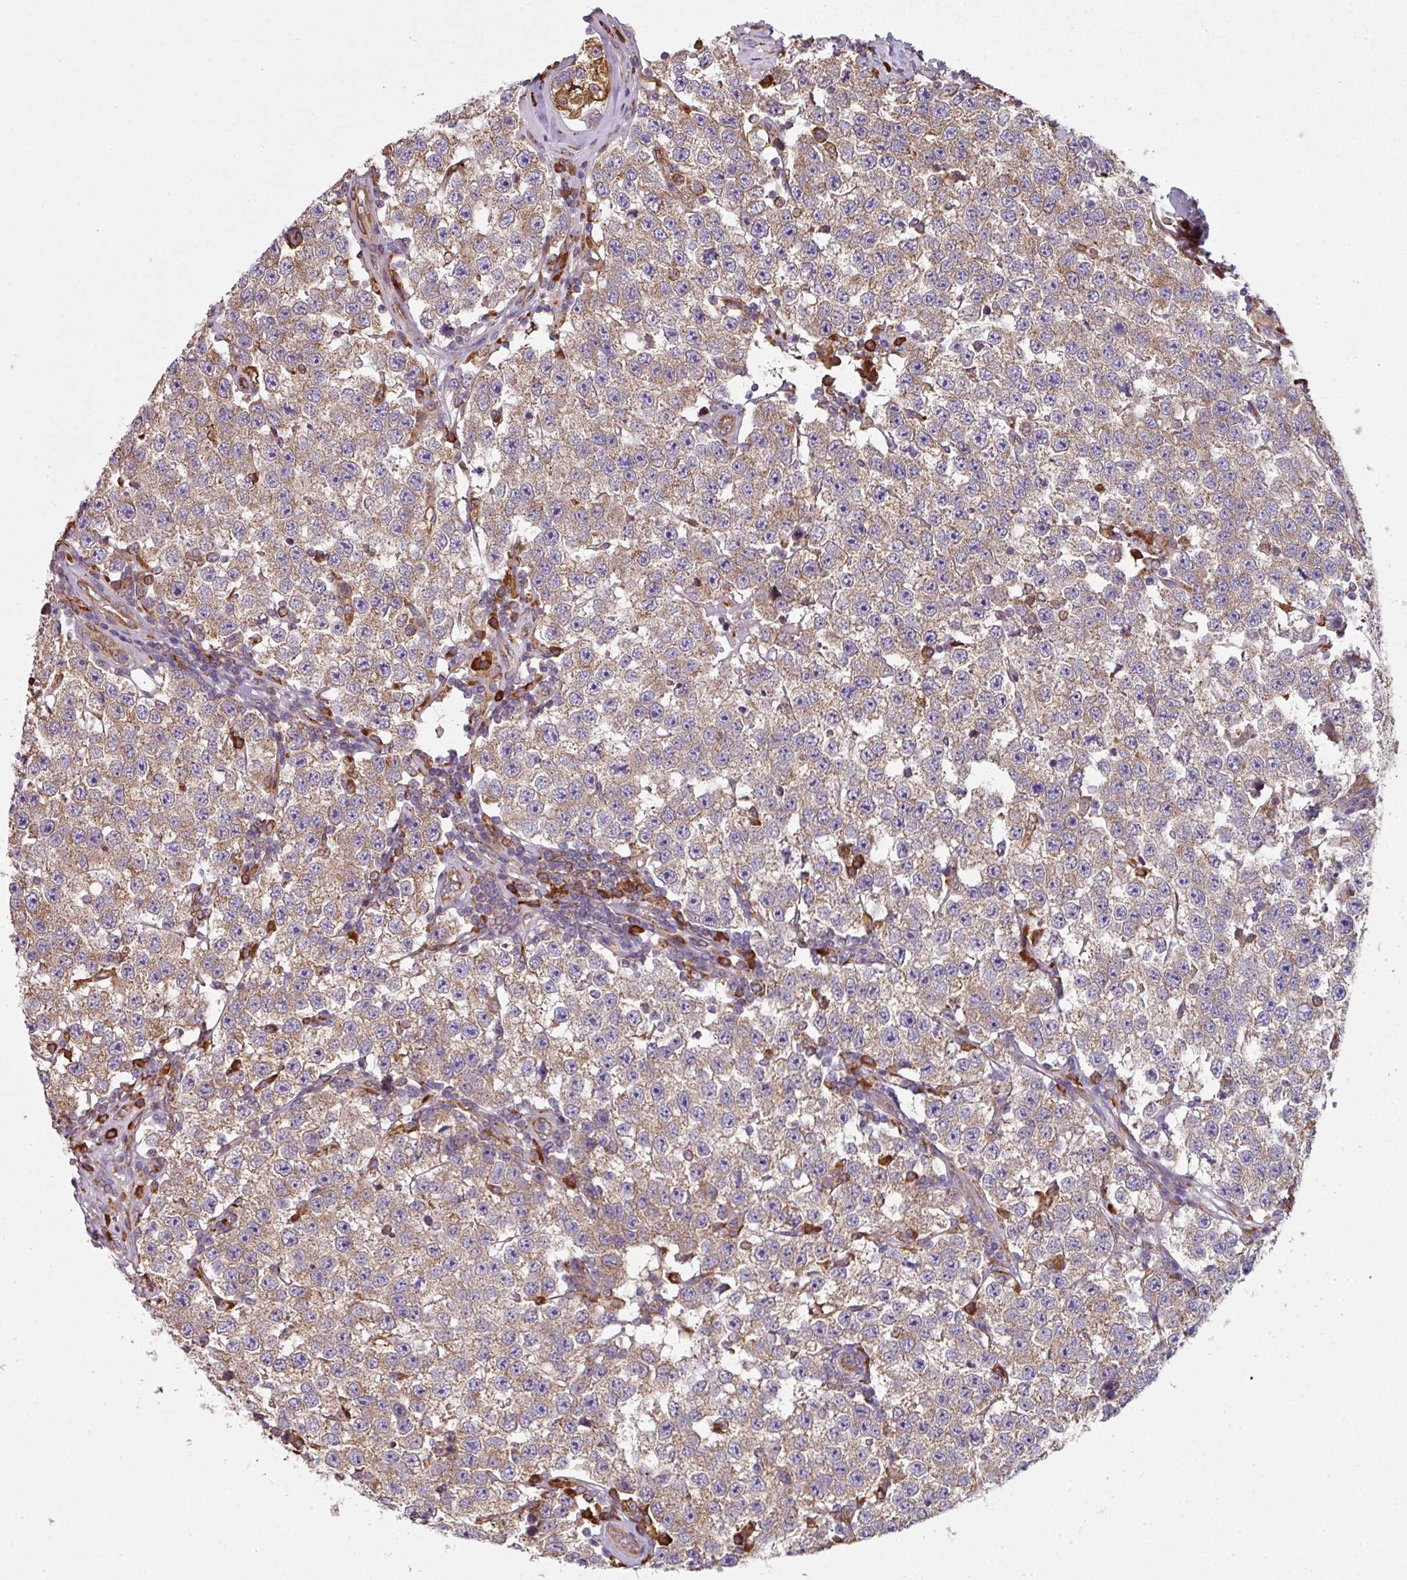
{"staining": {"intensity": "moderate", "quantity": ">75%", "location": "cytoplasmic/membranous"}, "tissue": "testis cancer", "cell_type": "Tumor cells", "image_type": "cancer", "snomed": [{"axis": "morphology", "description": "Seminoma, NOS"}, {"axis": "topography", "description": "Testis"}], "caption": "Moderate cytoplasmic/membranous protein expression is present in approximately >75% of tumor cells in testis seminoma.", "gene": "FAT4", "patient": {"sex": "male", "age": 34}}